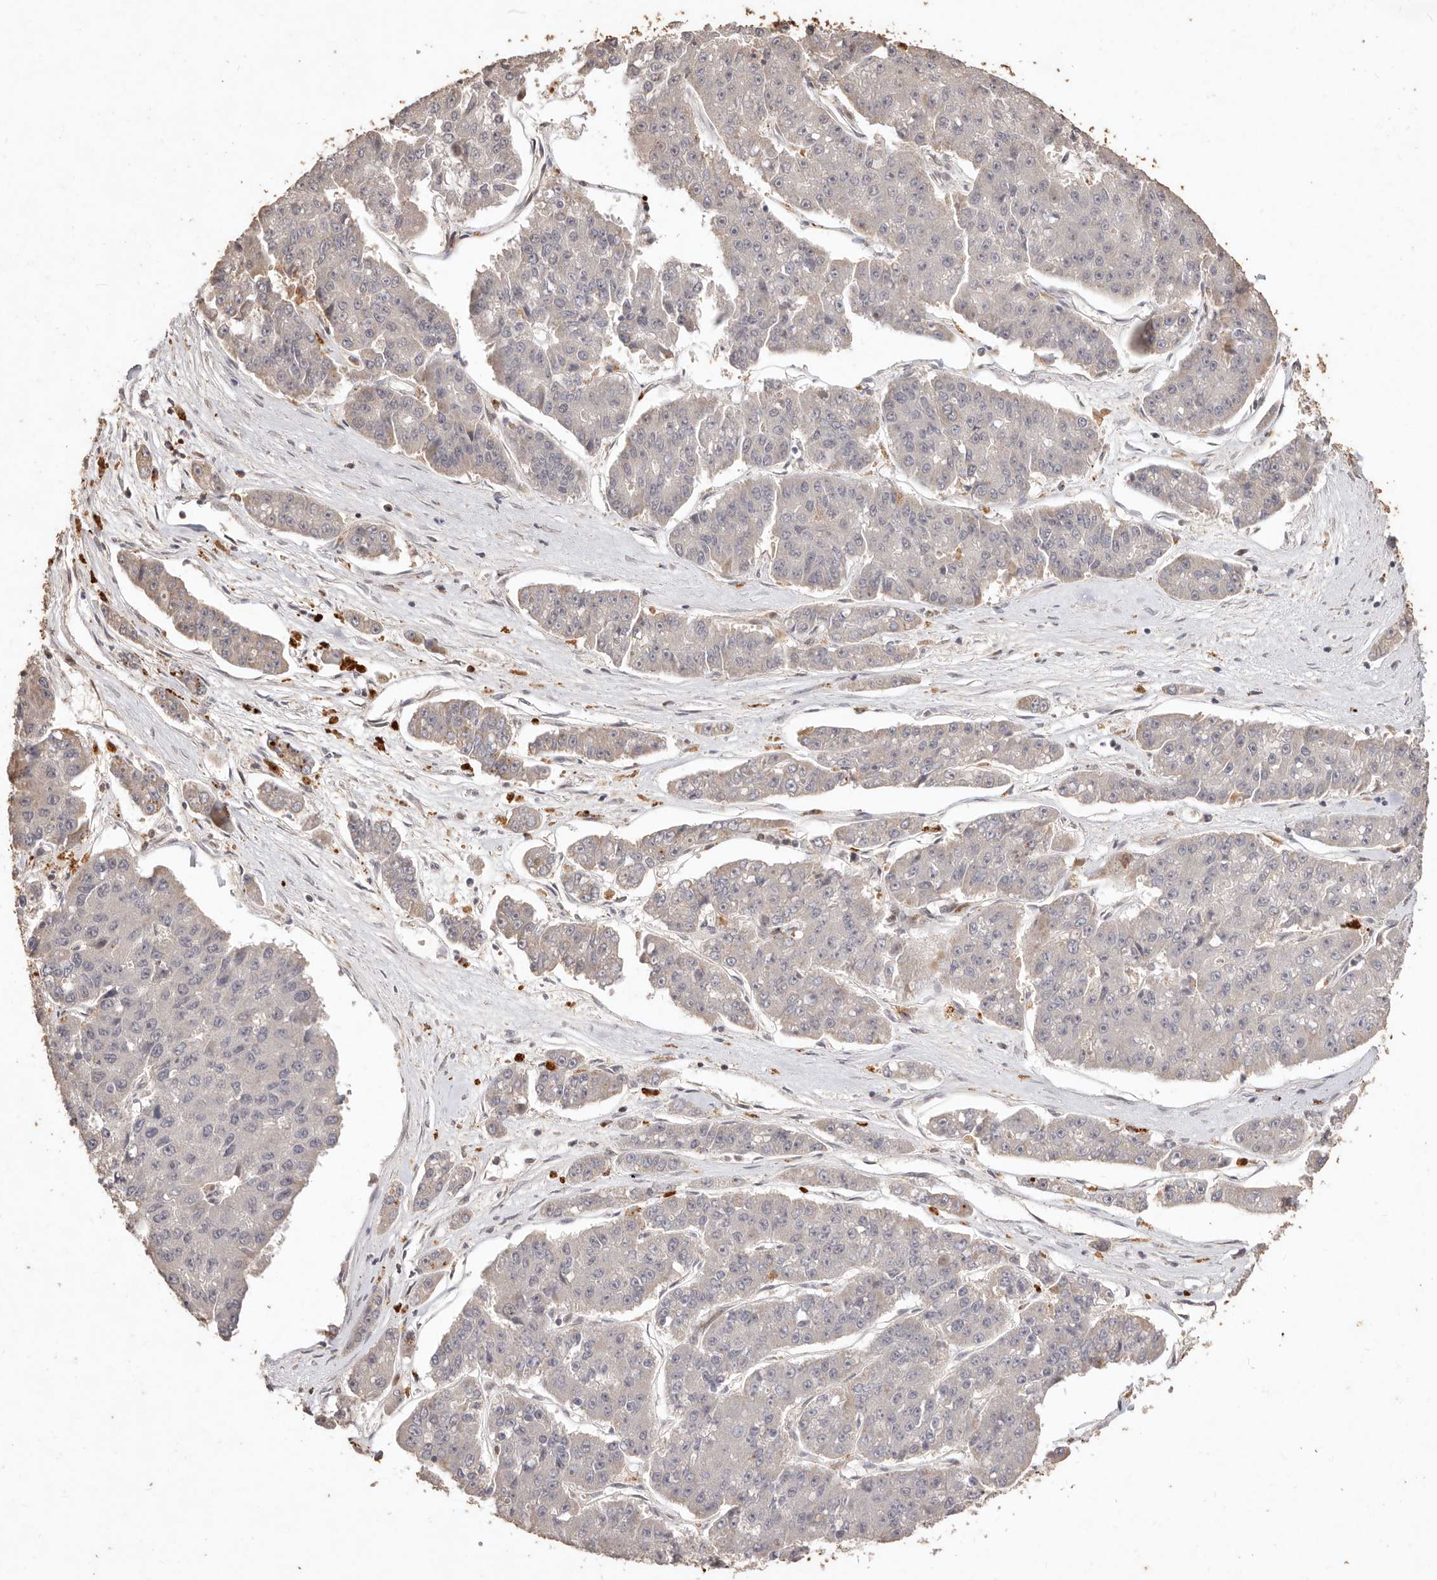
{"staining": {"intensity": "negative", "quantity": "none", "location": "none"}, "tissue": "pancreatic cancer", "cell_type": "Tumor cells", "image_type": "cancer", "snomed": [{"axis": "morphology", "description": "Adenocarcinoma, NOS"}, {"axis": "topography", "description": "Pancreas"}], "caption": "DAB (3,3'-diaminobenzidine) immunohistochemical staining of pancreatic cancer (adenocarcinoma) exhibits no significant staining in tumor cells.", "gene": "KIF9", "patient": {"sex": "male", "age": 50}}